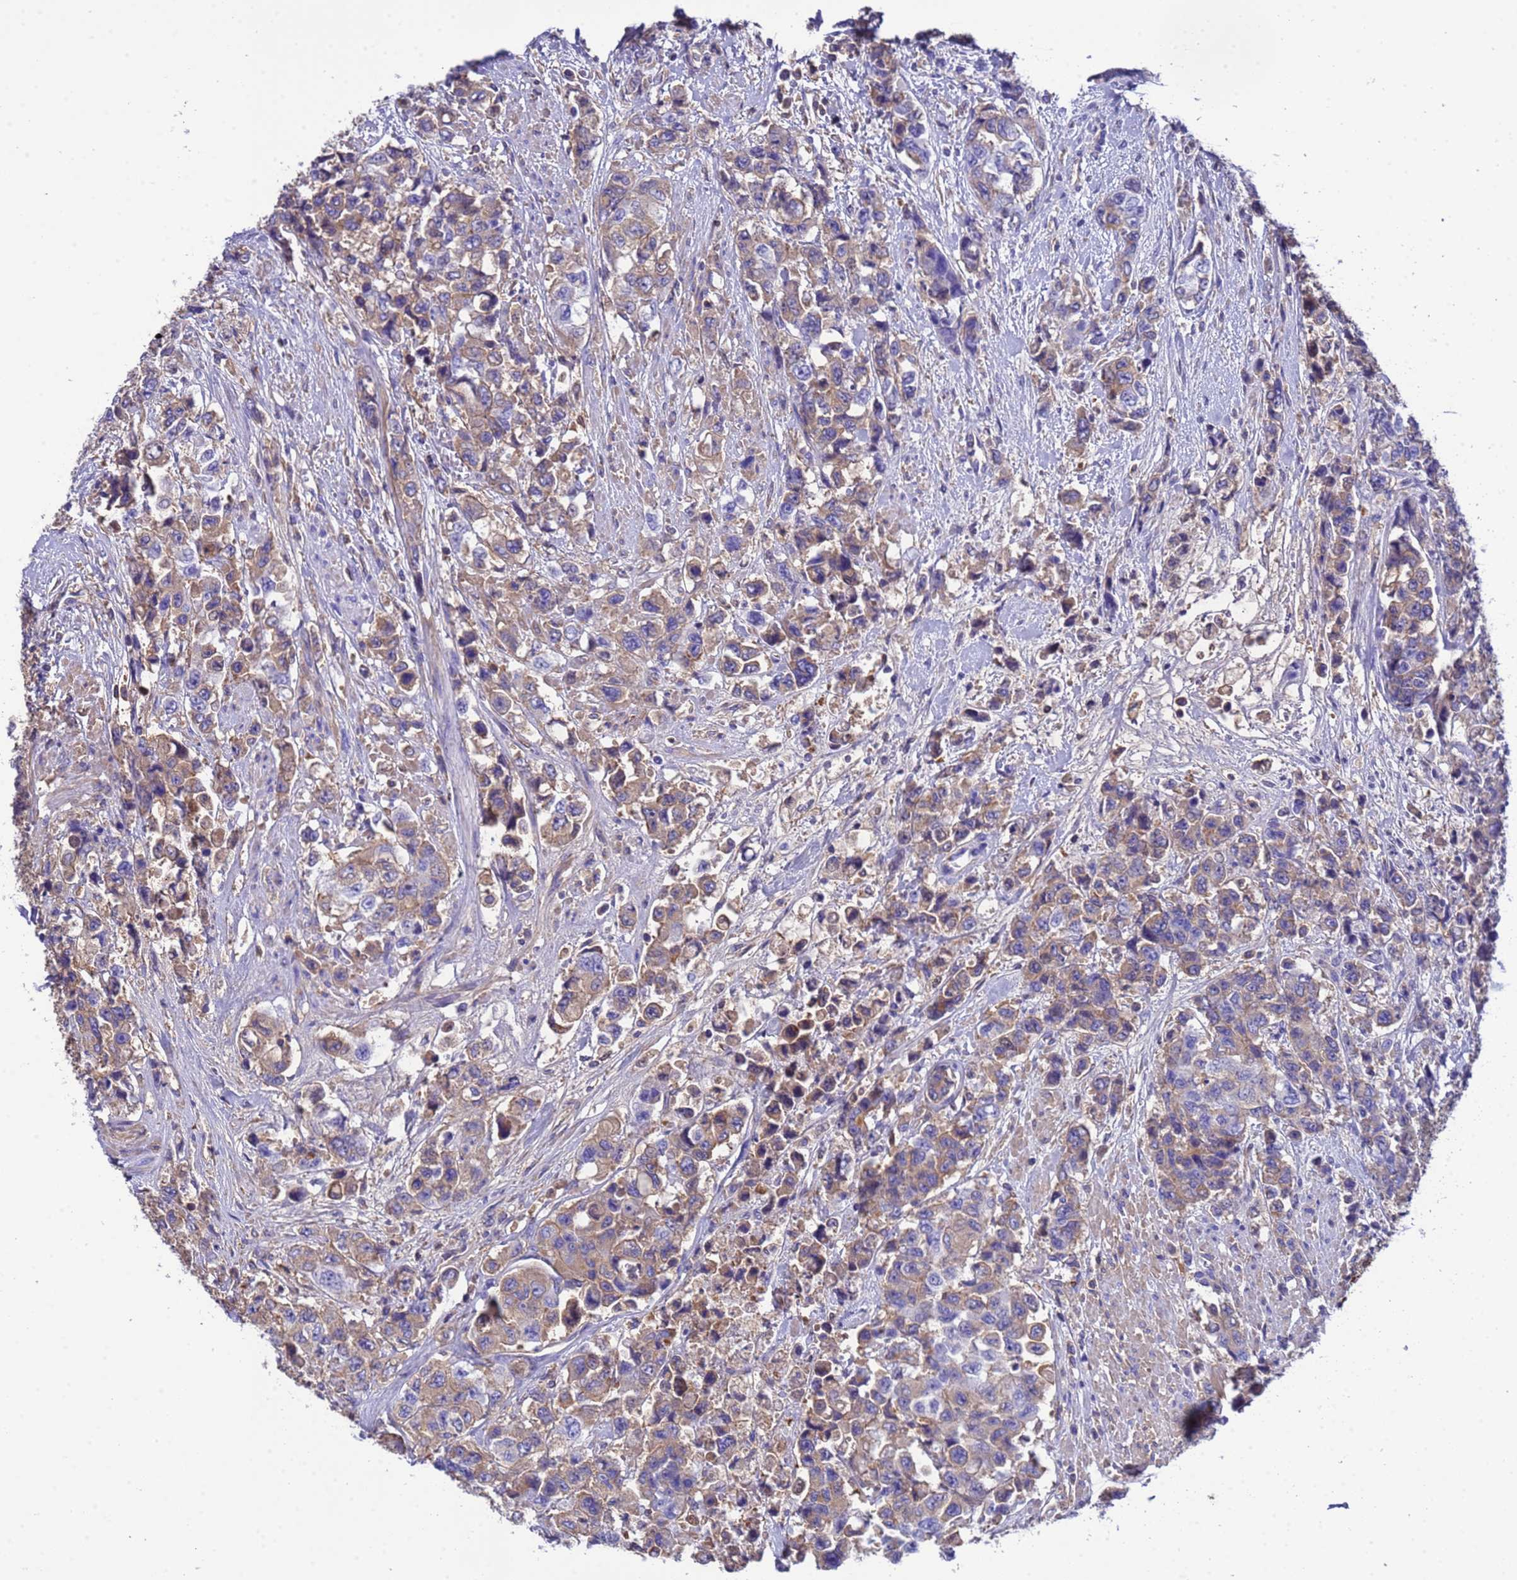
{"staining": {"intensity": "moderate", "quantity": "25%-75%", "location": "cytoplasmic/membranous"}, "tissue": "urothelial cancer", "cell_type": "Tumor cells", "image_type": "cancer", "snomed": [{"axis": "morphology", "description": "Urothelial carcinoma, High grade"}, {"axis": "topography", "description": "Urinary bladder"}], "caption": "High-power microscopy captured an immunohistochemistry image of urothelial cancer, revealing moderate cytoplasmic/membranous positivity in approximately 25%-75% of tumor cells.", "gene": "H1-7", "patient": {"sex": "female", "age": 78}}